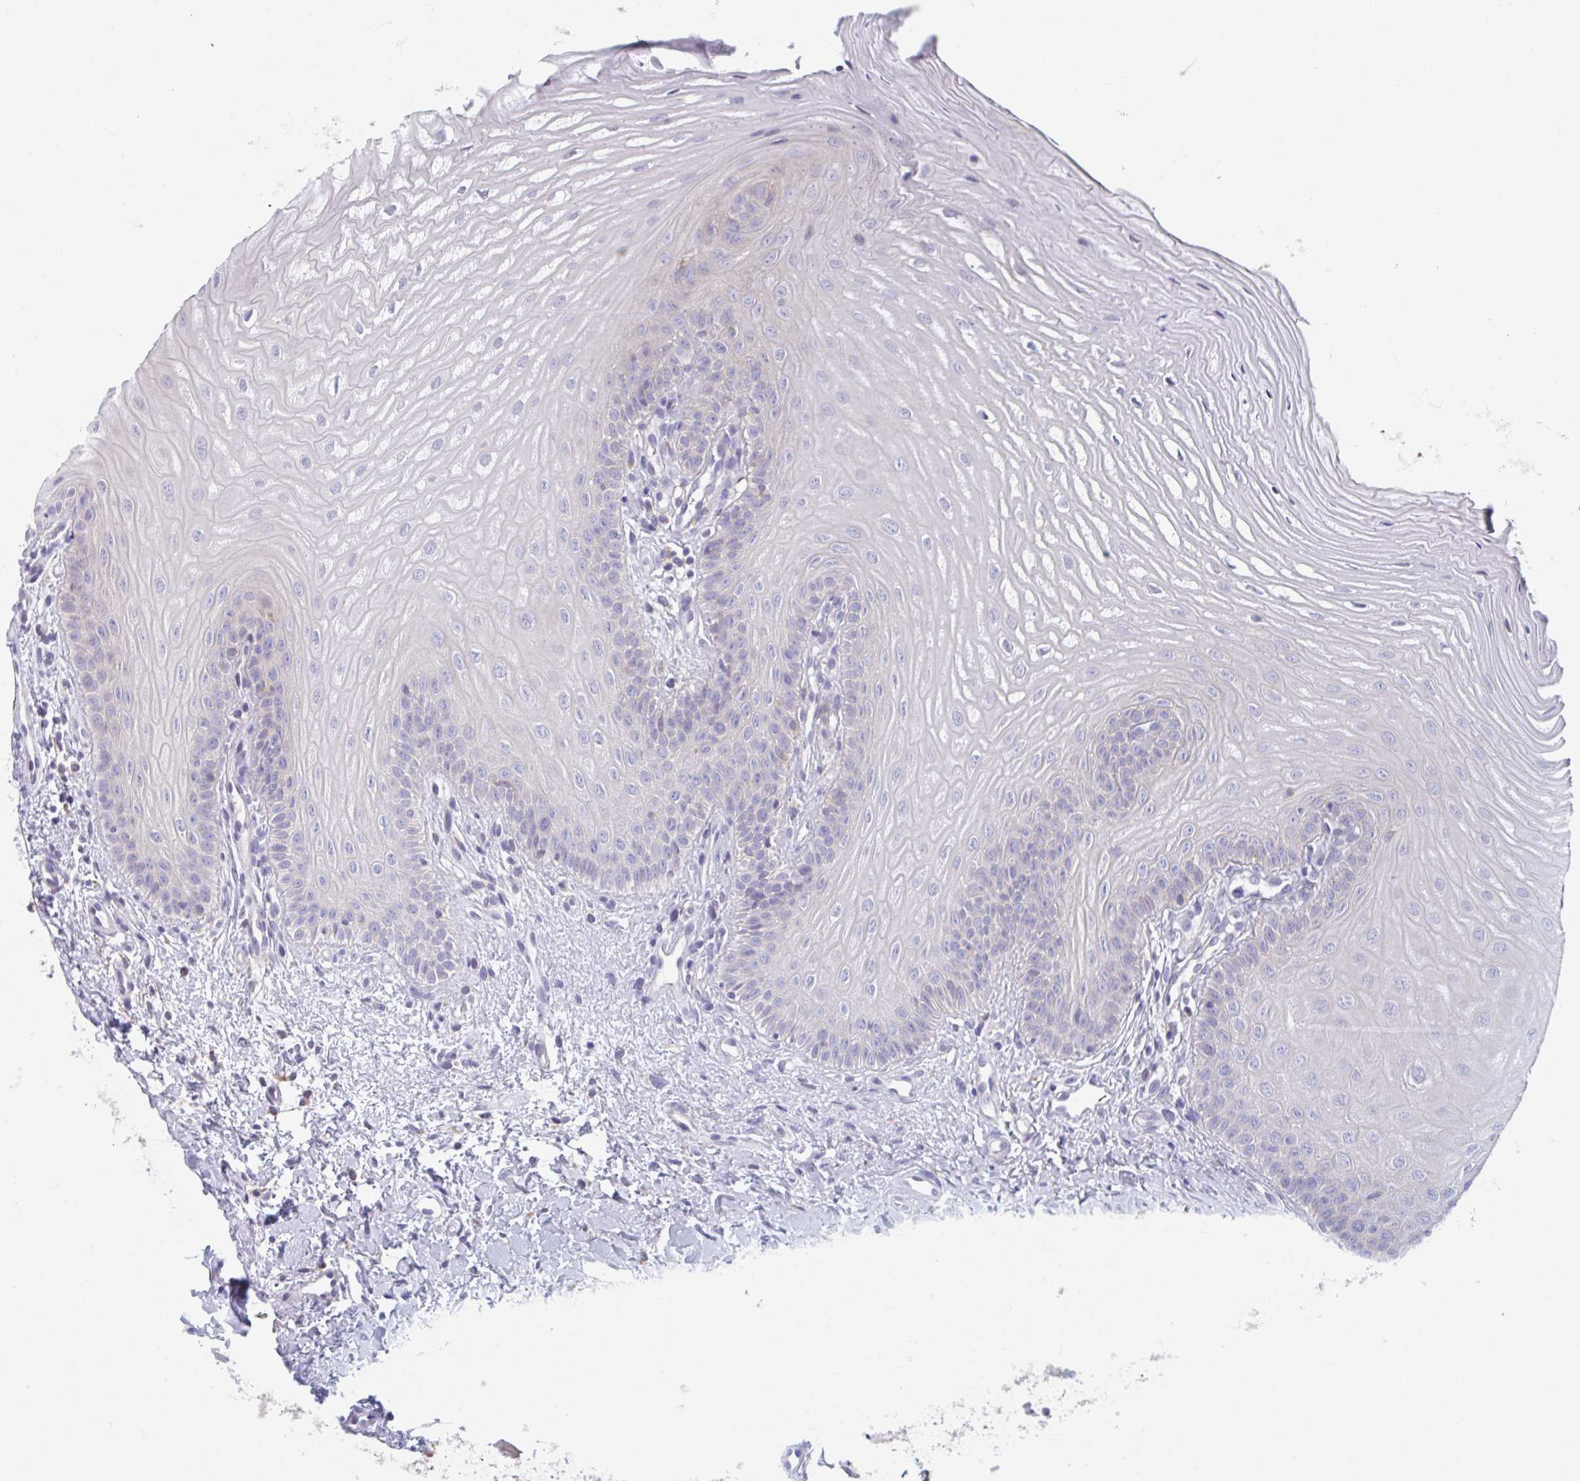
{"staining": {"intensity": "weak", "quantity": "<25%", "location": "cytoplasmic/membranous"}, "tissue": "oral mucosa", "cell_type": "Squamous epithelial cells", "image_type": "normal", "snomed": [{"axis": "morphology", "description": "Normal tissue, NOS"}, {"axis": "topography", "description": "Oral tissue"}], "caption": "Normal oral mucosa was stained to show a protein in brown. There is no significant positivity in squamous epithelial cells. The staining was performed using DAB (3,3'-diaminobenzidine) to visualize the protein expression in brown, while the nuclei were stained in blue with hematoxylin (Magnification: 20x).", "gene": "NIPSNAP1", "patient": {"sex": "female", "age": 73}}